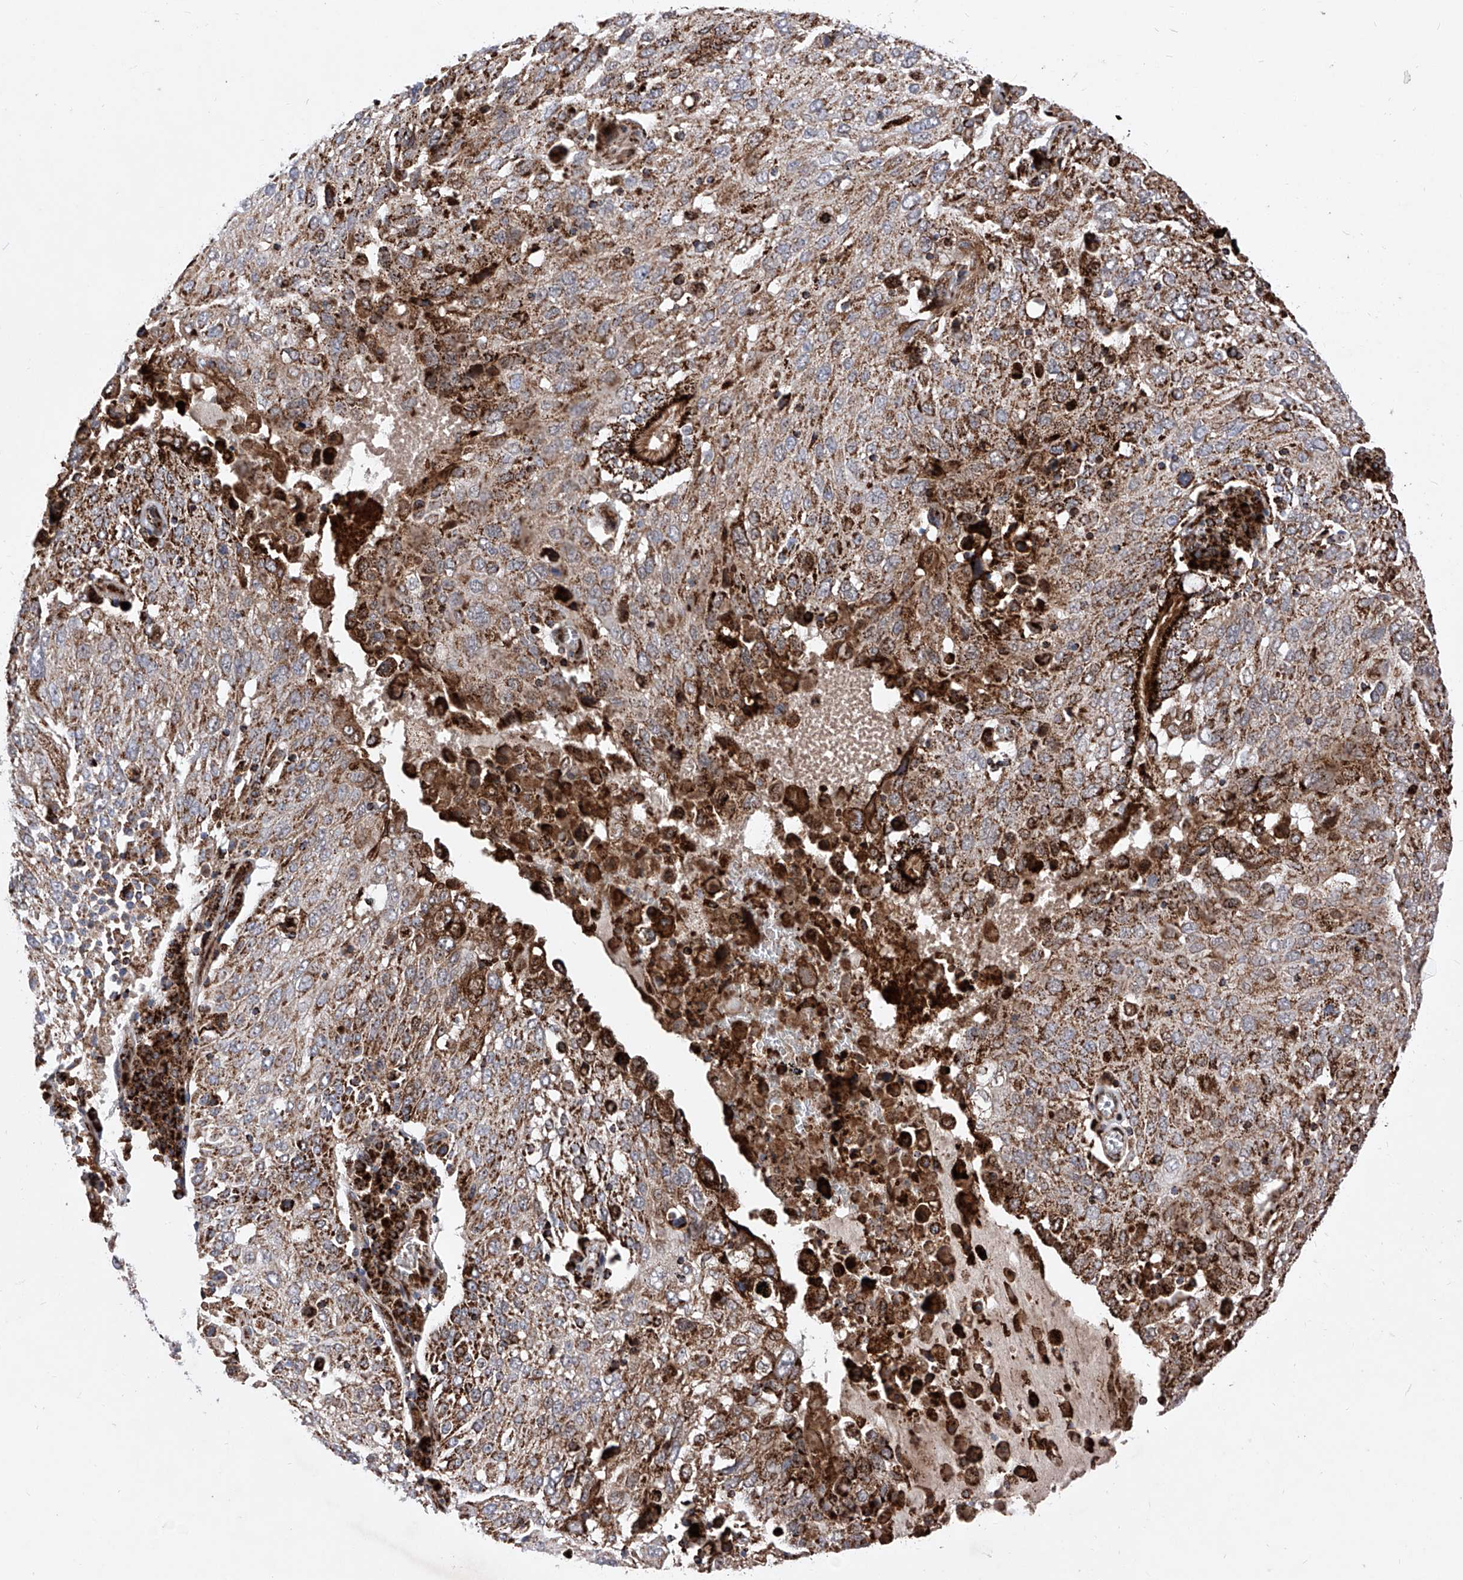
{"staining": {"intensity": "strong", "quantity": ">75%", "location": "cytoplasmic/membranous"}, "tissue": "lung cancer", "cell_type": "Tumor cells", "image_type": "cancer", "snomed": [{"axis": "morphology", "description": "Squamous cell carcinoma, NOS"}, {"axis": "topography", "description": "Lung"}], "caption": "Immunohistochemical staining of human lung cancer (squamous cell carcinoma) reveals strong cytoplasmic/membranous protein positivity in about >75% of tumor cells.", "gene": "SEMA6A", "patient": {"sex": "male", "age": 65}}